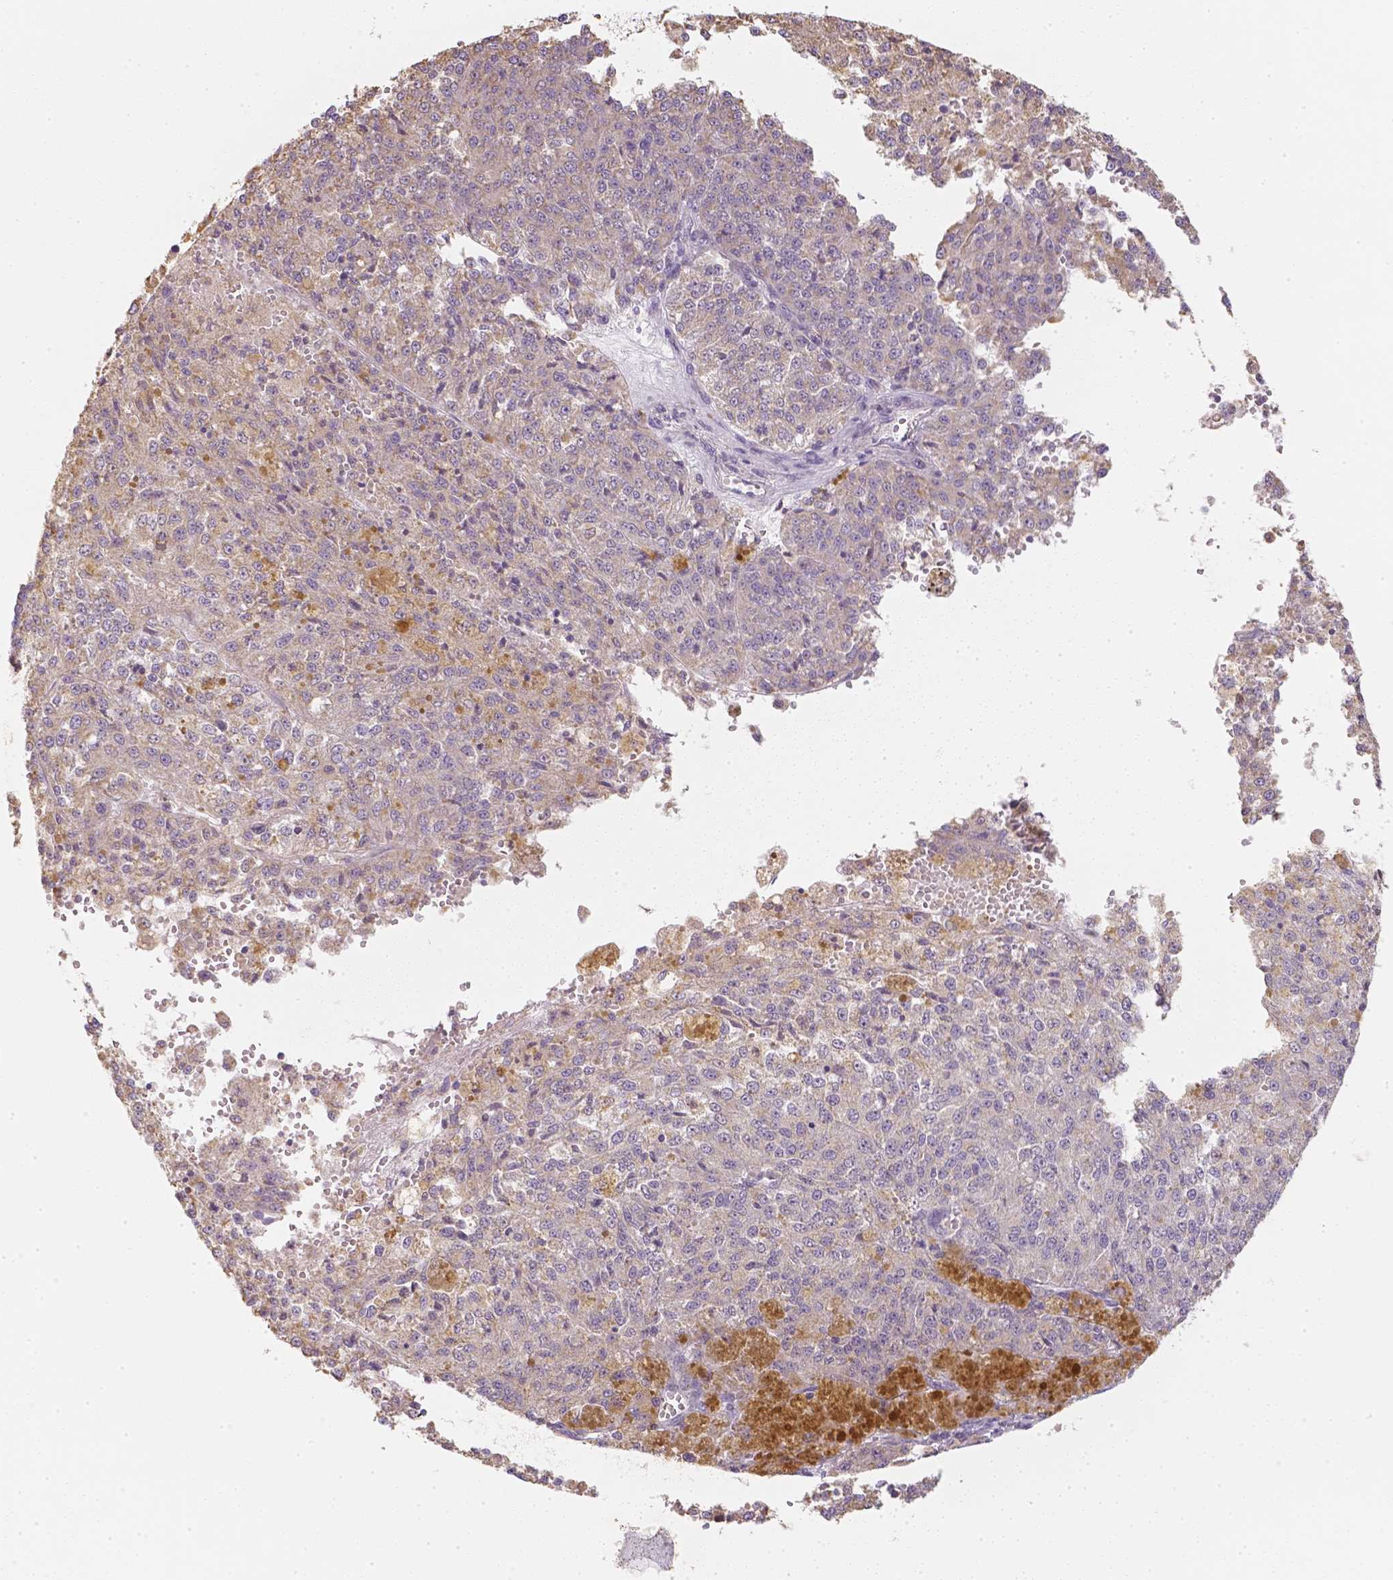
{"staining": {"intensity": "negative", "quantity": "none", "location": "none"}, "tissue": "melanoma", "cell_type": "Tumor cells", "image_type": "cancer", "snomed": [{"axis": "morphology", "description": "Malignant melanoma, Metastatic site"}, {"axis": "topography", "description": "Lymph node"}], "caption": "DAB (3,3'-diaminobenzidine) immunohistochemical staining of malignant melanoma (metastatic site) reveals no significant expression in tumor cells.", "gene": "NVL", "patient": {"sex": "female", "age": 64}}